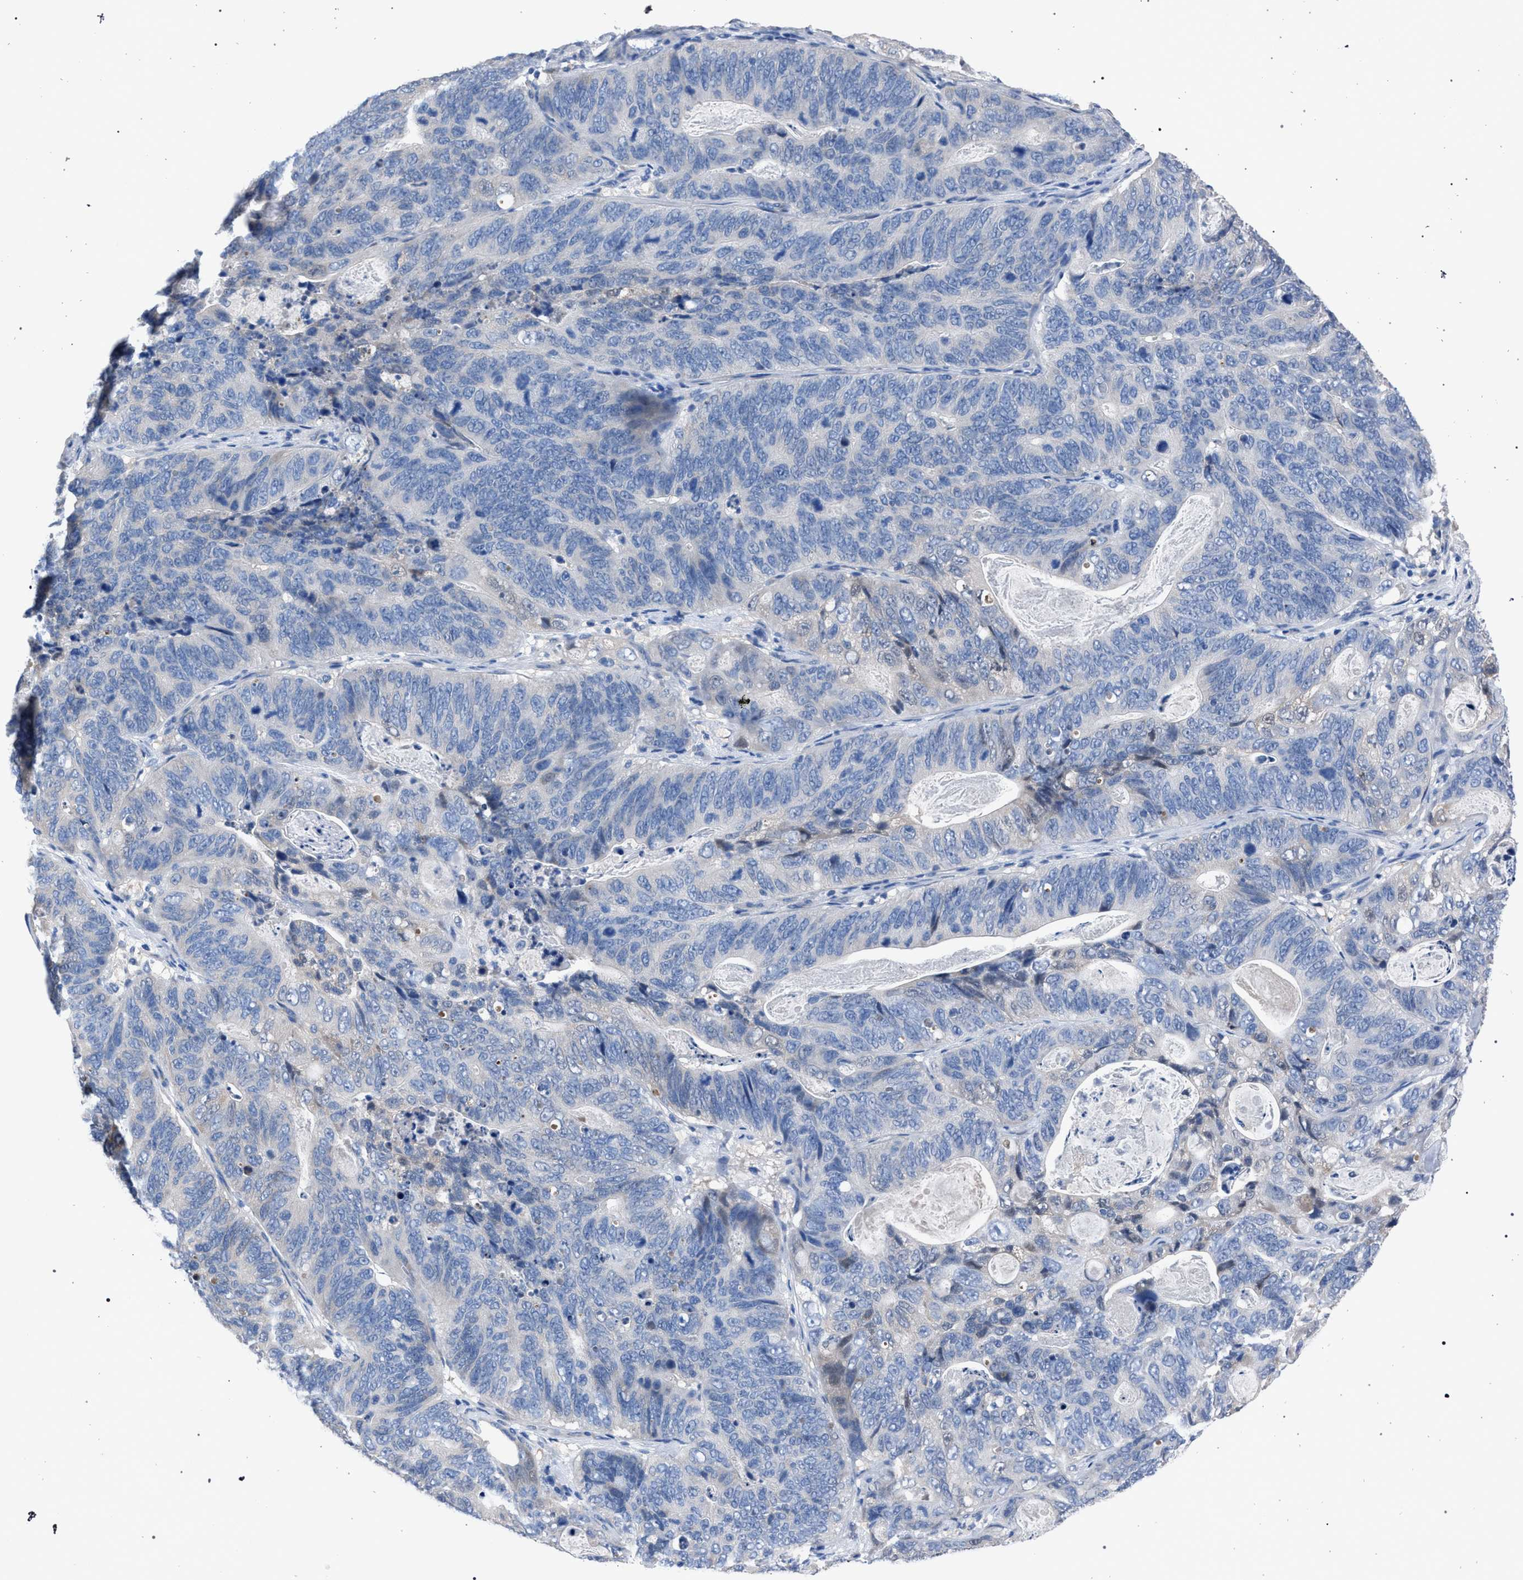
{"staining": {"intensity": "negative", "quantity": "none", "location": "none"}, "tissue": "stomach cancer", "cell_type": "Tumor cells", "image_type": "cancer", "snomed": [{"axis": "morphology", "description": "Normal tissue, NOS"}, {"axis": "morphology", "description": "Adenocarcinoma, NOS"}, {"axis": "topography", "description": "Stomach"}], "caption": "Adenocarcinoma (stomach) was stained to show a protein in brown. There is no significant positivity in tumor cells.", "gene": "CRYZ", "patient": {"sex": "female", "age": 89}}